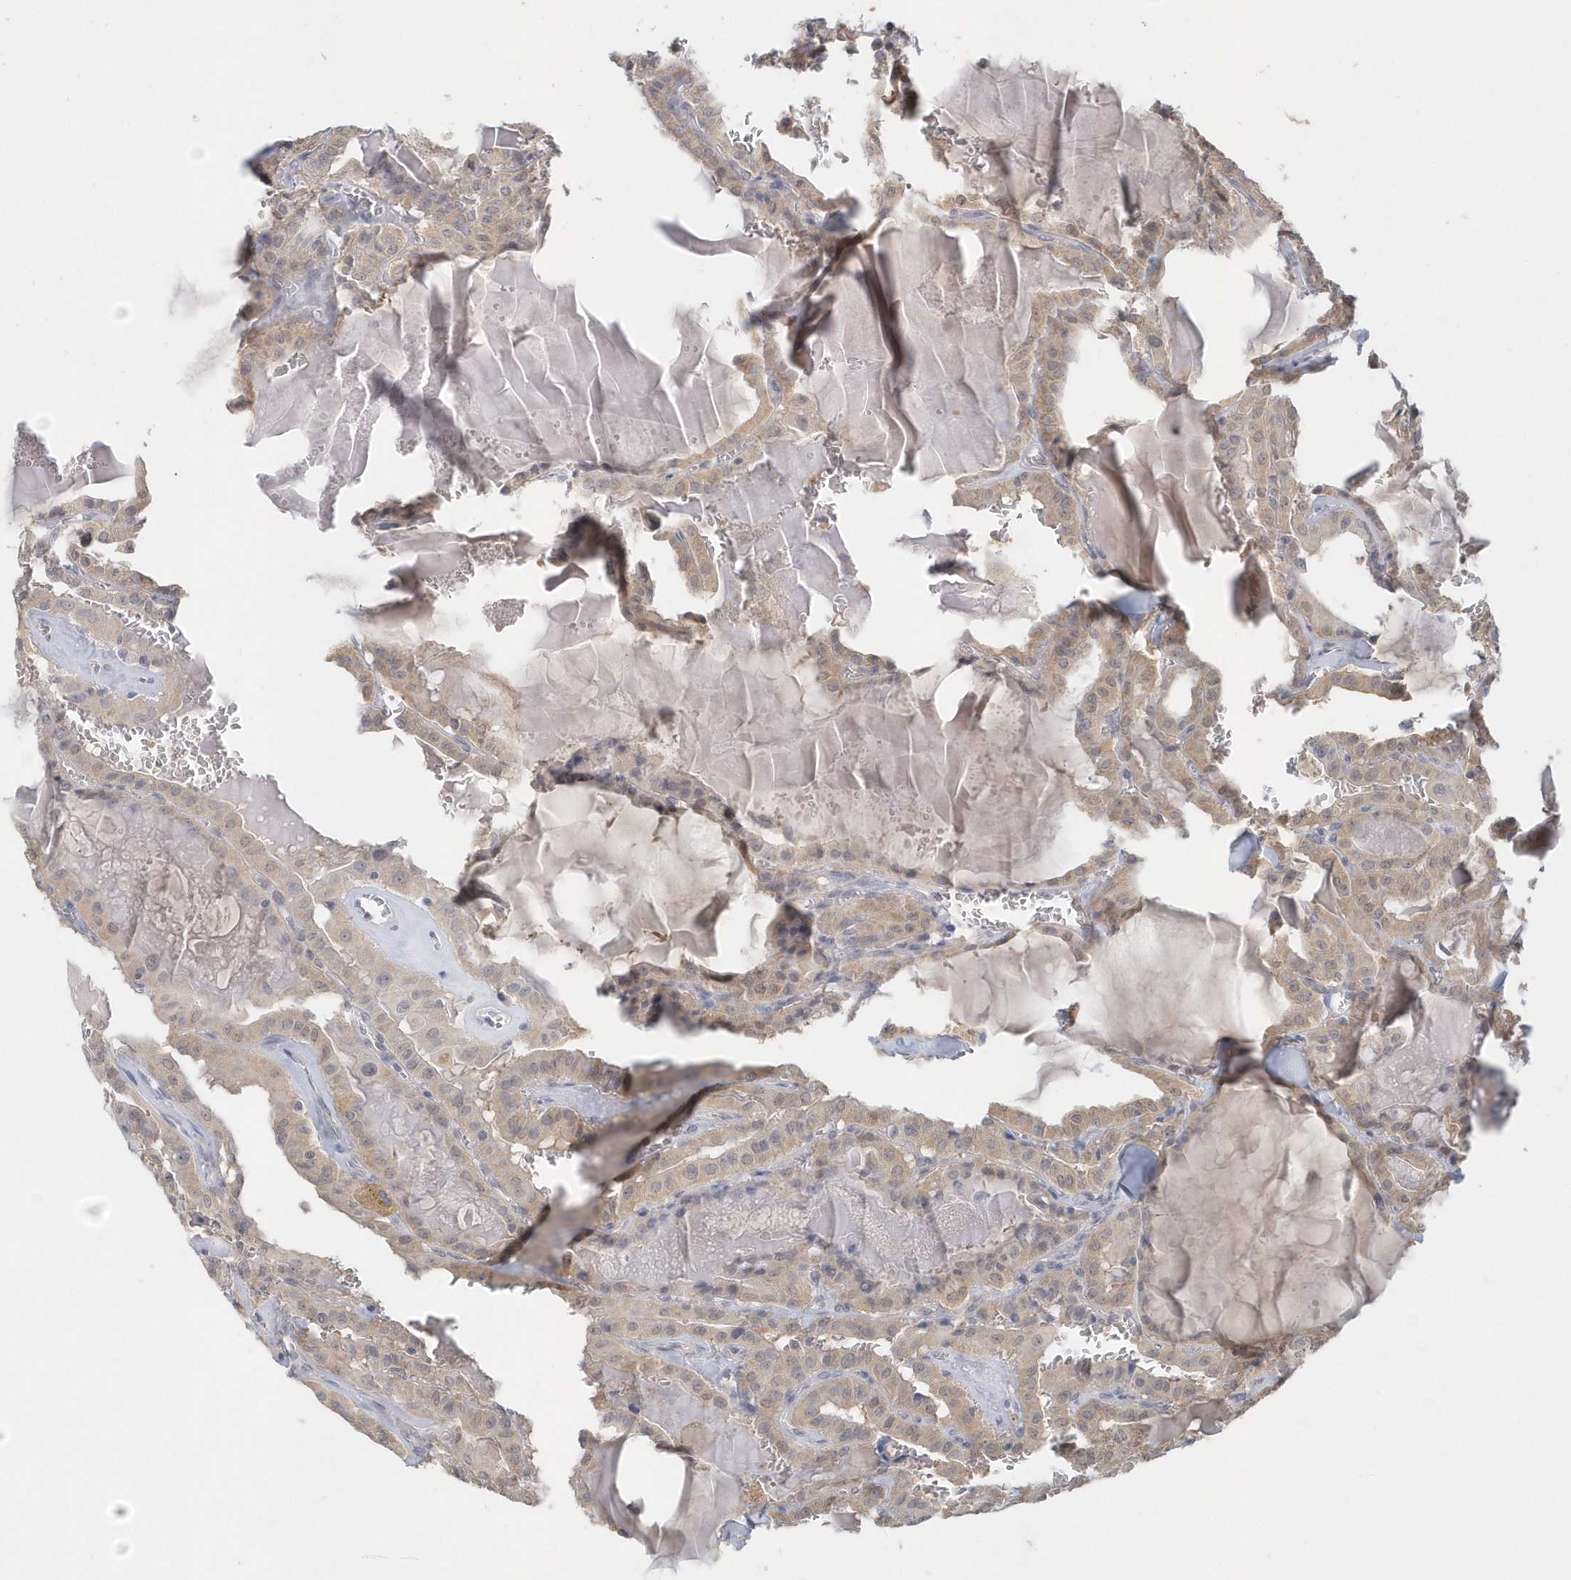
{"staining": {"intensity": "moderate", "quantity": ">75%", "location": "cytoplasmic/membranous"}, "tissue": "thyroid cancer", "cell_type": "Tumor cells", "image_type": "cancer", "snomed": [{"axis": "morphology", "description": "Papillary adenocarcinoma, NOS"}, {"axis": "topography", "description": "Thyroid gland"}], "caption": "Tumor cells reveal moderate cytoplasmic/membranous staining in about >75% of cells in thyroid papillary adenocarcinoma.", "gene": "AKR7A2", "patient": {"sex": "male", "age": 52}}